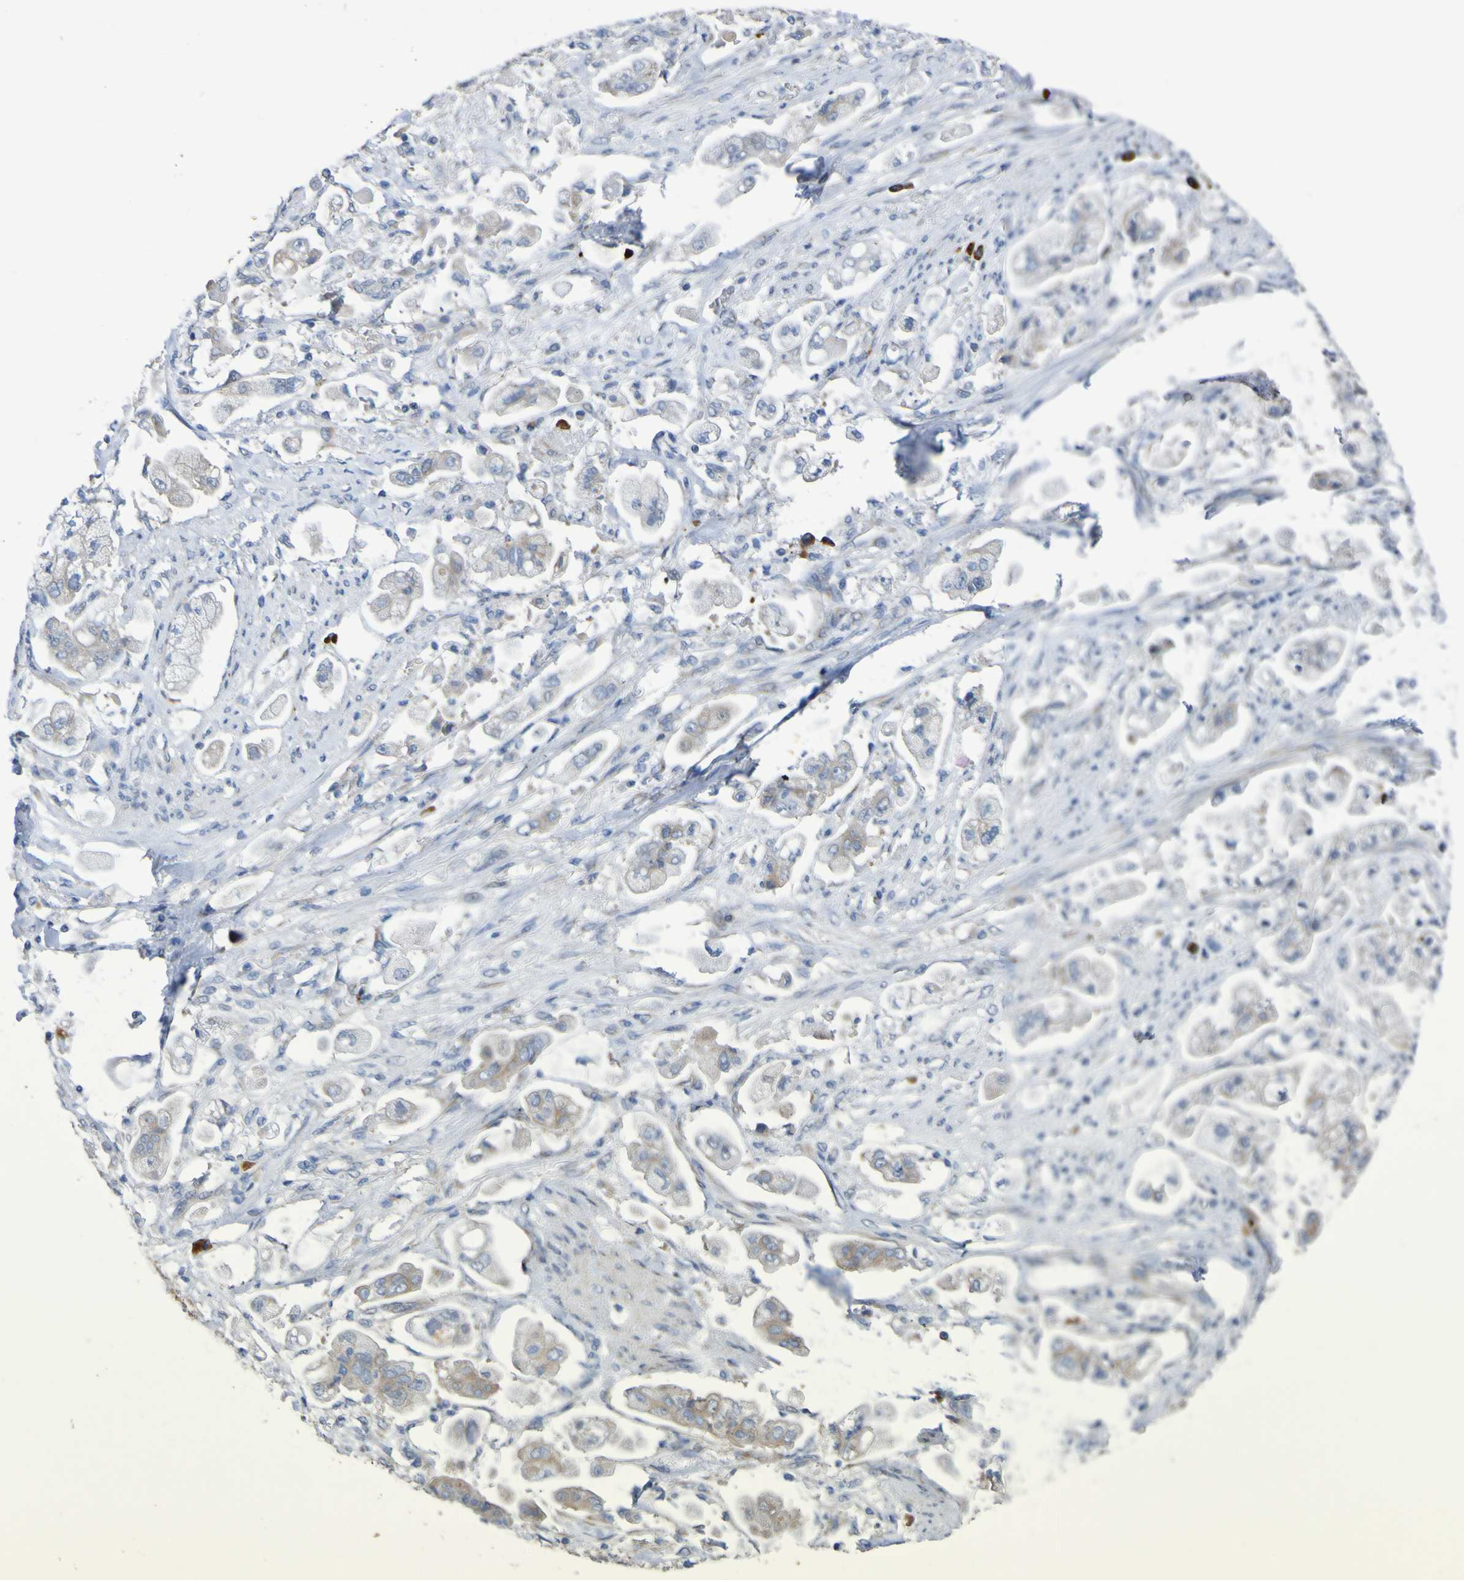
{"staining": {"intensity": "weak", "quantity": "25%-75%", "location": "cytoplasmic/membranous"}, "tissue": "stomach cancer", "cell_type": "Tumor cells", "image_type": "cancer", "snomed": [{"axis": "morphology", "description": "Adenocarcinoma, NOS"}, {"axis": "topography", "description": "Stomach"}], "caption": "Protein analysis of stomach cancer (adenocarcinoma) tissue exhibits weak cytoplasmic/membranous expression in about 25%-75% of tumor cells.", "gene": "C11orf24", "patient": {"sex": "male", "age": 62}}